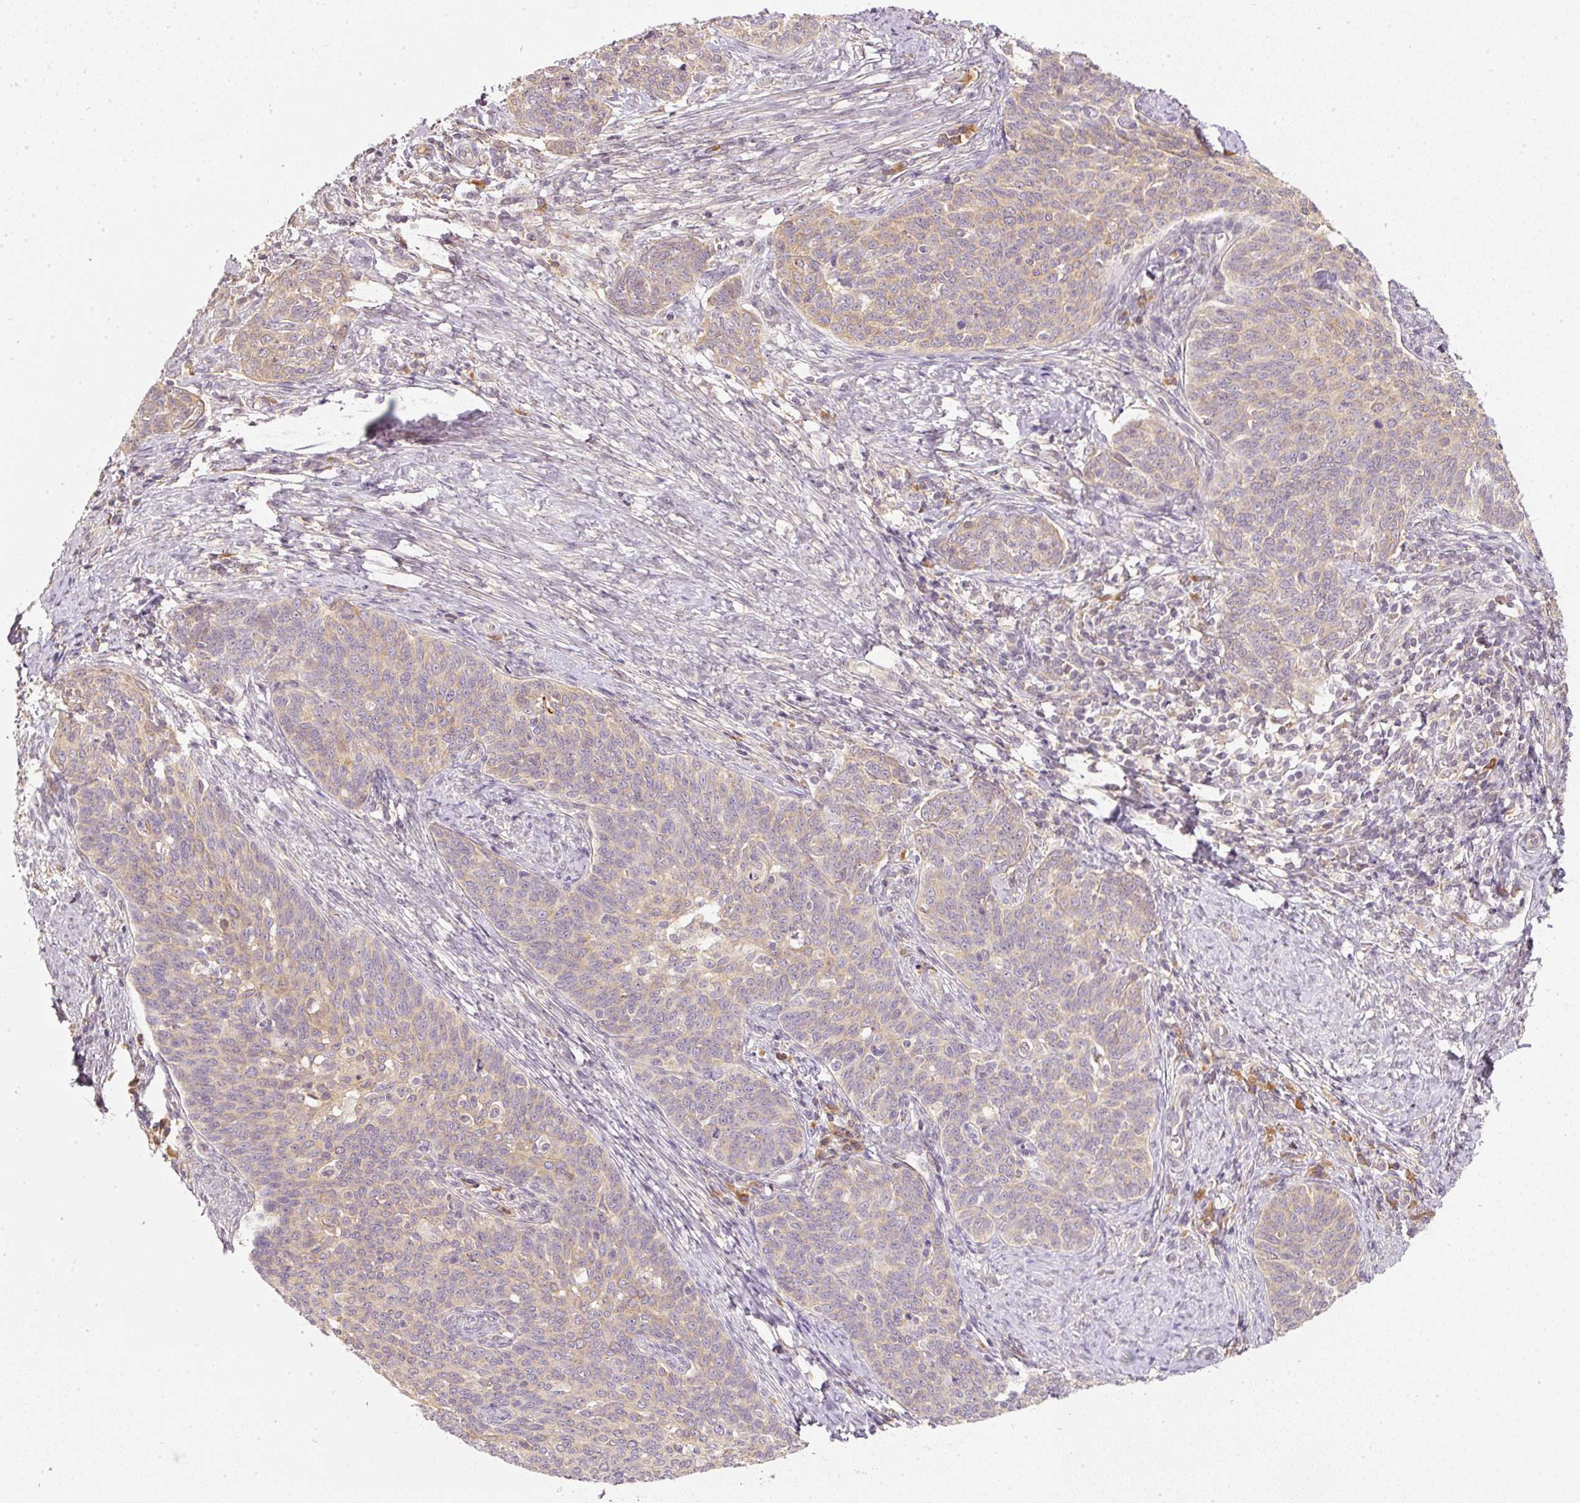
{"staining": {"intensity": "weak", "quantity": "25%-75%", "location": "cytoplasmic/membranous"}, "tissue": "cervical cancer", "cell_type": "Tumor cells", "image_type": "cancer", "snomed": [{"axis": "morphology", "description": "Squamous cell carcinoma, NOS"}, {"axis": "topography", "description": "Cervix"}], "caption": "Protein analysis of cervical cancer (squamous cell carcinoma) tissue displays weak cytoplasmic/membranous staining in approximately 25%-75% of tumor cells.", "gene": "CTTNBP2", "patient": {"sex": "female", "age": 39}}